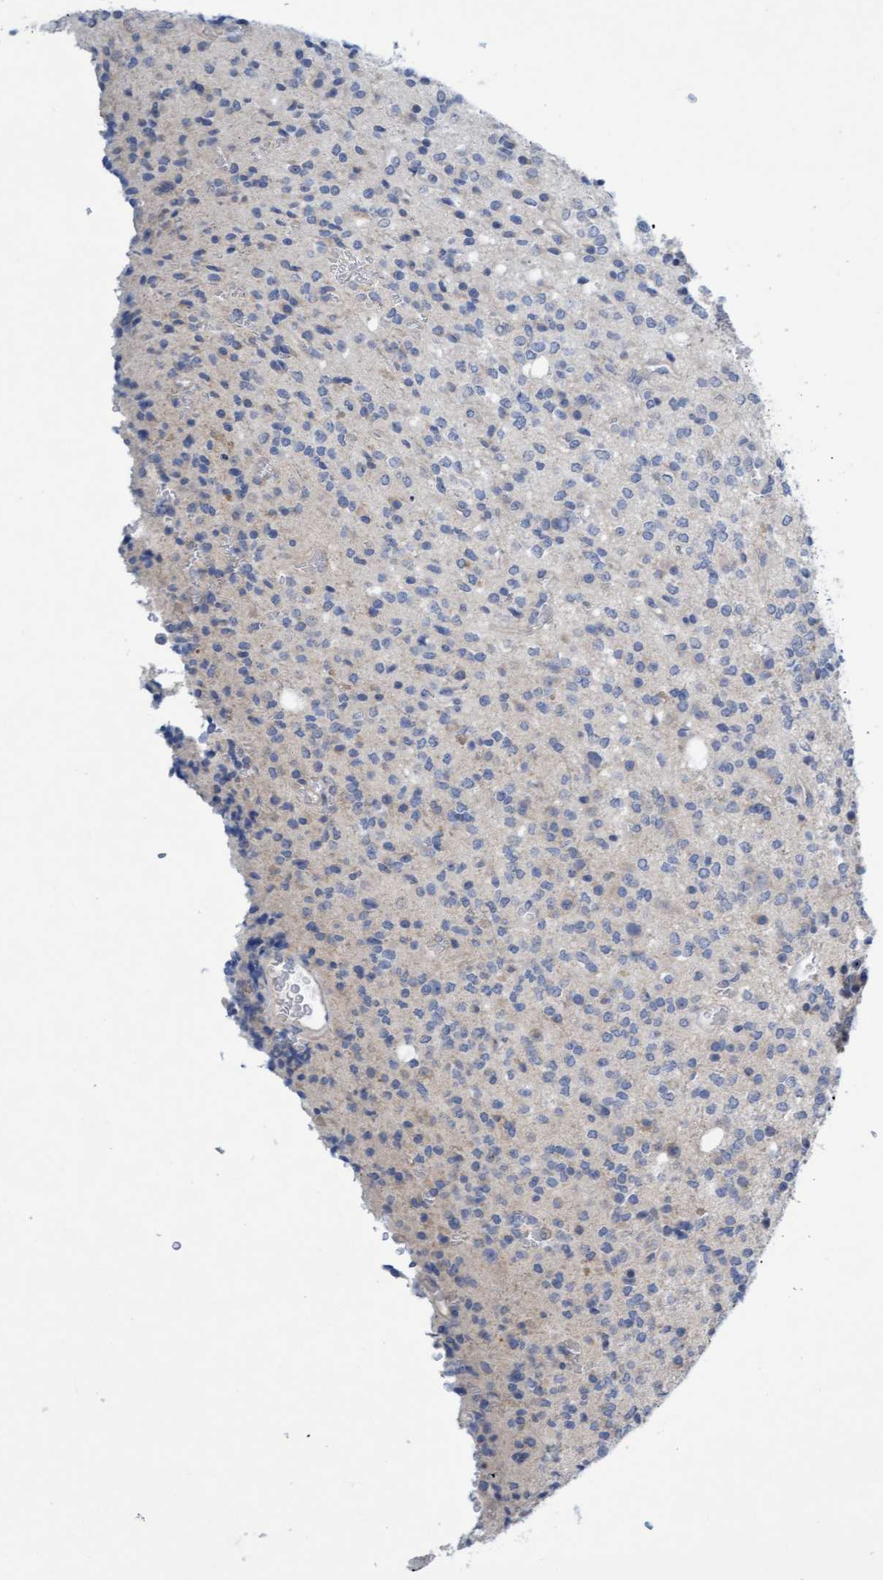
{"staining": {"intensity": "negative", "quantity": "none", "location": "none"}, "tissue": "glioma", "cell_type": "Tumor cells", "image_type": "cancer", "snomed": [{"axis": "morphology", "description": "Glioma, malignant, High grade"}, {"axis": "topography", "description": "Brain"}], "caption": "Tumor cells show no significant protein positivity in high-grade glioma (malignant).", "gene": "DDHD2", "patient": {"sex": "male", "age": 34}}